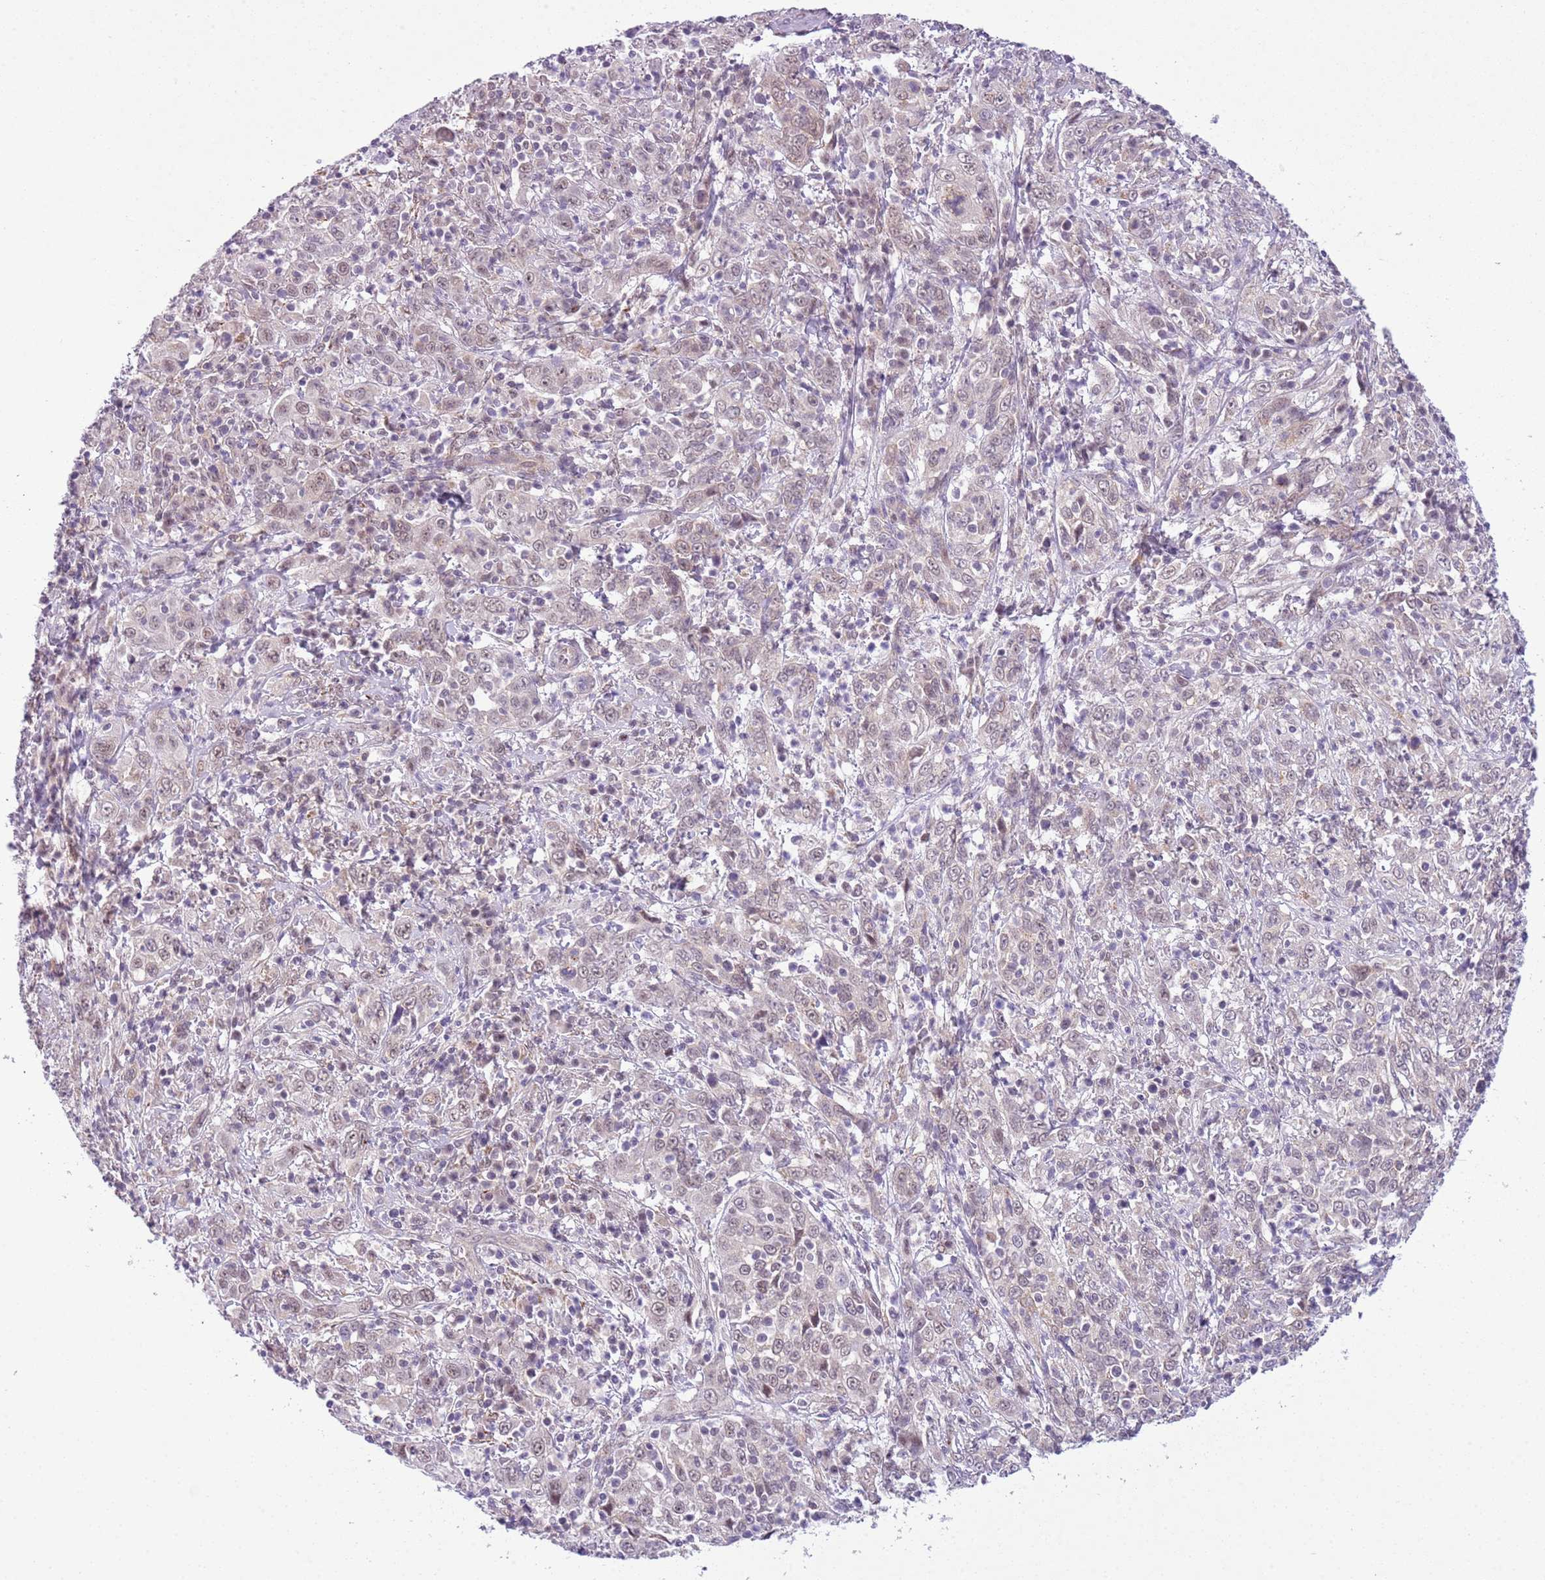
{"staining": {"intensity": "weak", "quantity": "<25%", "location": "nuclear"}, "tissue": "cervical cancer", "cell_type": "Tumor cells", "image_type": "cancer", "snomed": [{"axis": "morphology", "description": "Squamous cell carcinoma, NOS"}, {"axis": "topography", "description": "Cervix"}], "caption": "High magnification brightfield microscopy of cervical squamous cell carcinoma stained with DAB (3,3'-diaminobenzidine) (brown) and counterstained with hematoxylin (blue): tumor cells show no significant staining.", "gene": "FAM120C", "patient": {"sex": "female", "age": 46}}